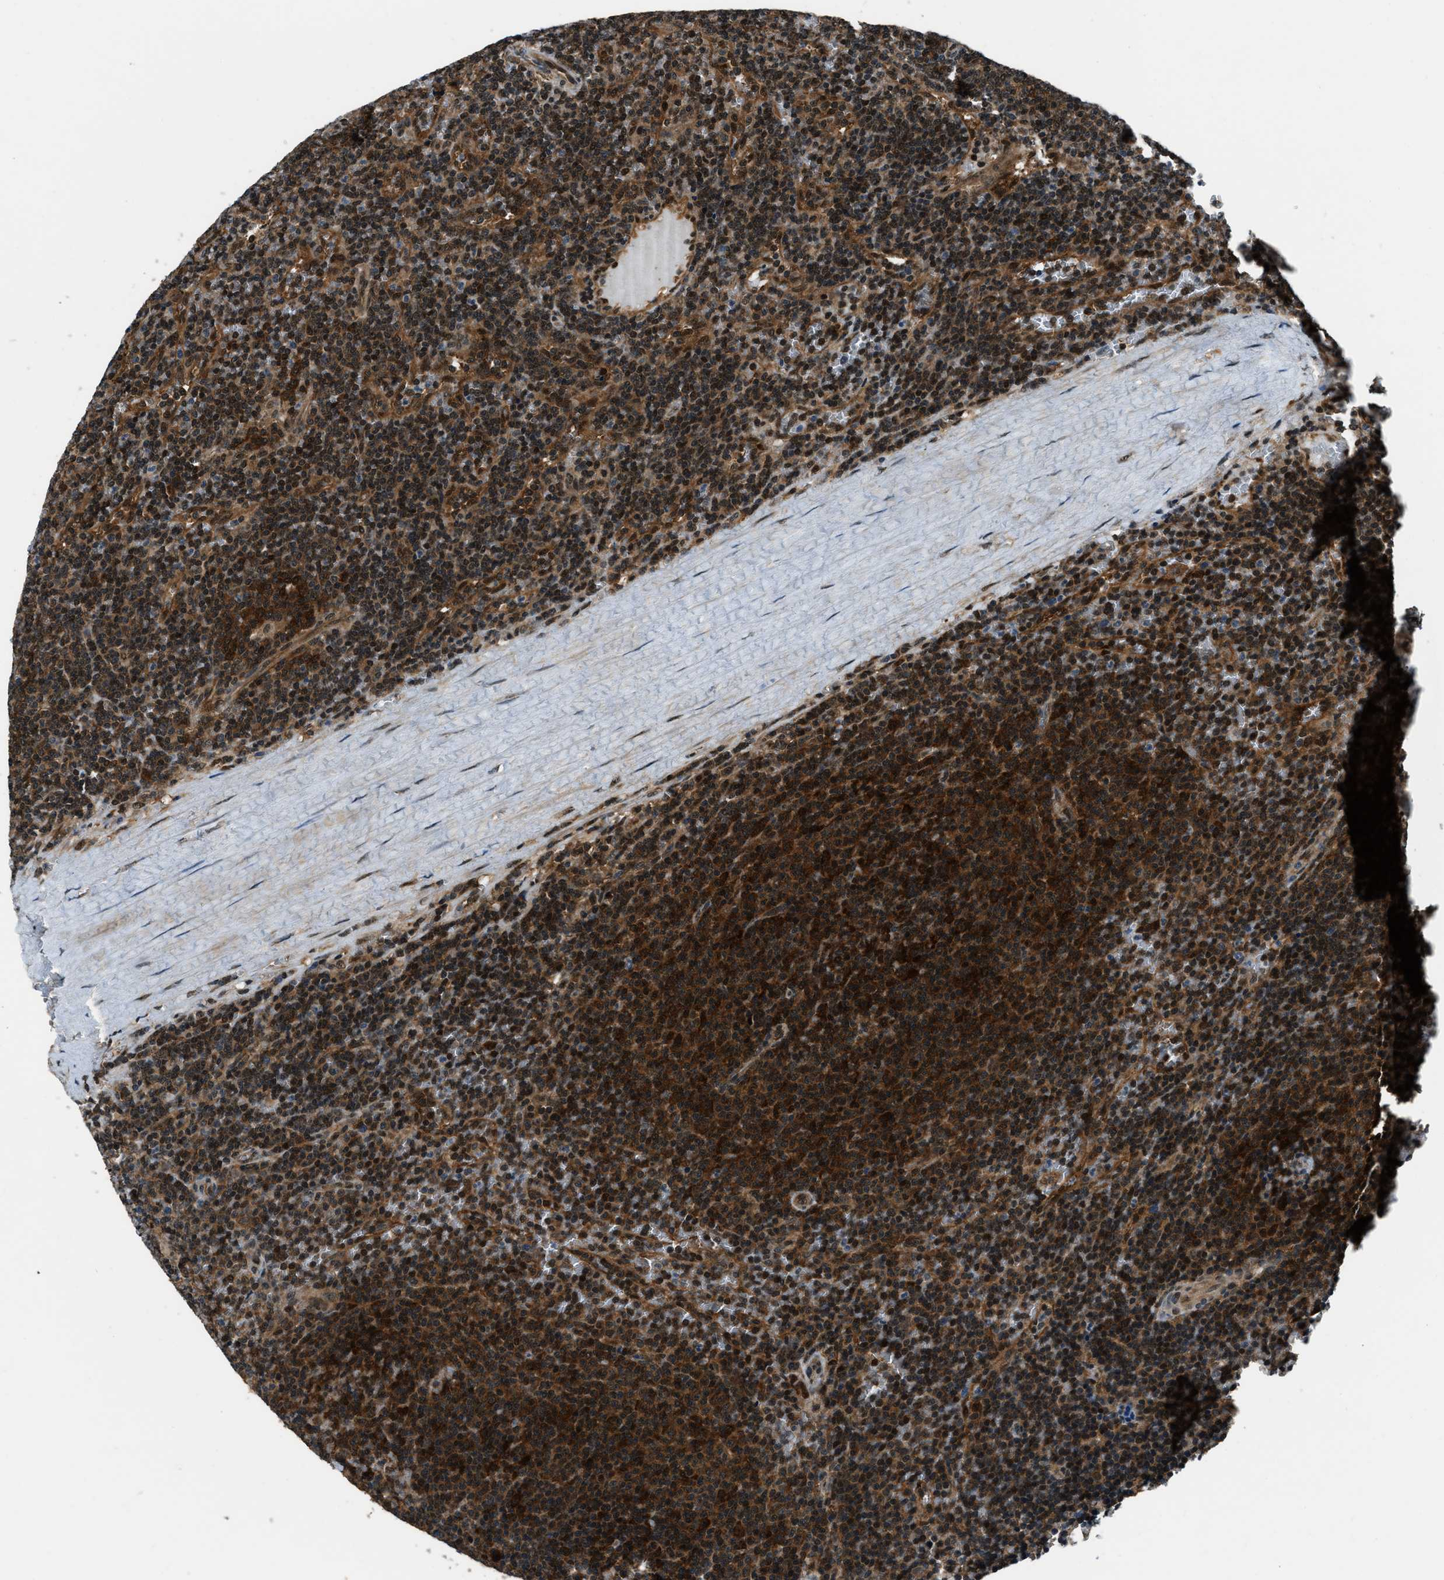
{"staining": {"intensity": "strong", "quantity": ">75%", "location": "cytoplasmic/membranous,nuclear"}, "tissue": "lymphoma", "cell_type": "Tumor cells", "image_type": "cancer", "snomed": [{"axis": "morphology", "description": "Malignant lymphoma, non-Hodgkin's type, Low grade"}, {"axis": "topography", "description": "Spleen"}], "caption": "Lymphoma stained for a protein (brown) exhibits strong cytoplasmic/membranous and nuclear positive positivity in about >75% of tumor cells.", "gene": "NUDCD3", "patient": {"sex": "female", "age": 50}}